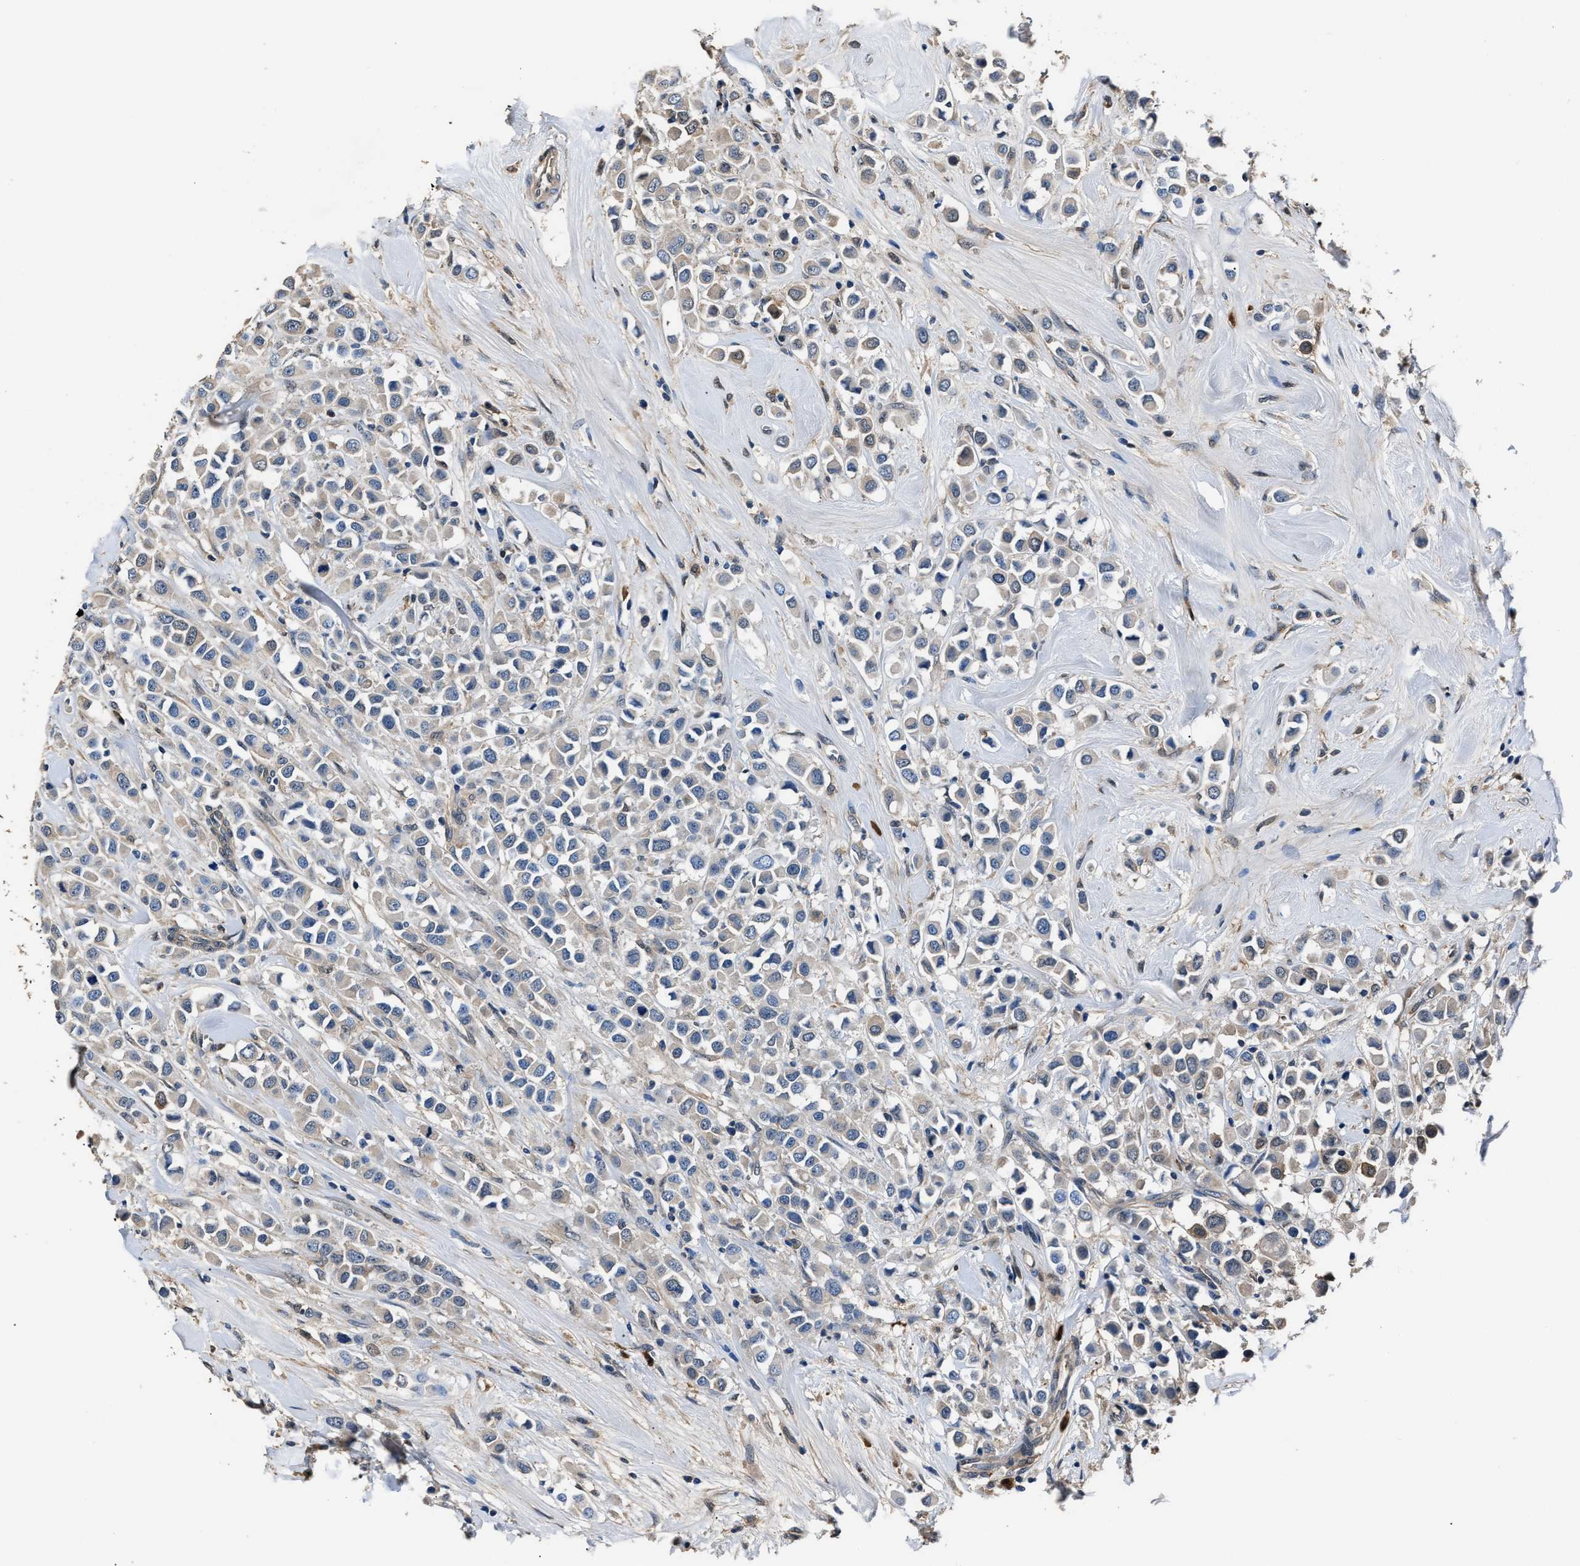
{"staining": {"intensity": "moderate", "quantity": "25%-75%", "location": "cytoplasmic/membranous"}, "tissue": "breast cancer", "cell_type": "Tumor cells", "image_type": "cancer", "snomed": [{"axis": "morphology", "description": "Duct carcinoma"}, {"axis": "topography", "description": "Breast"}], "caption": "Protein expression analysis of human infiltrating ductal carcinoma (breast) reveals moderate cytoplasmic/membranous staining in approximately 25%-75% of tumor cells.", "gene": "GSTP1", "patient": {"sex": "female", "age": 61}}